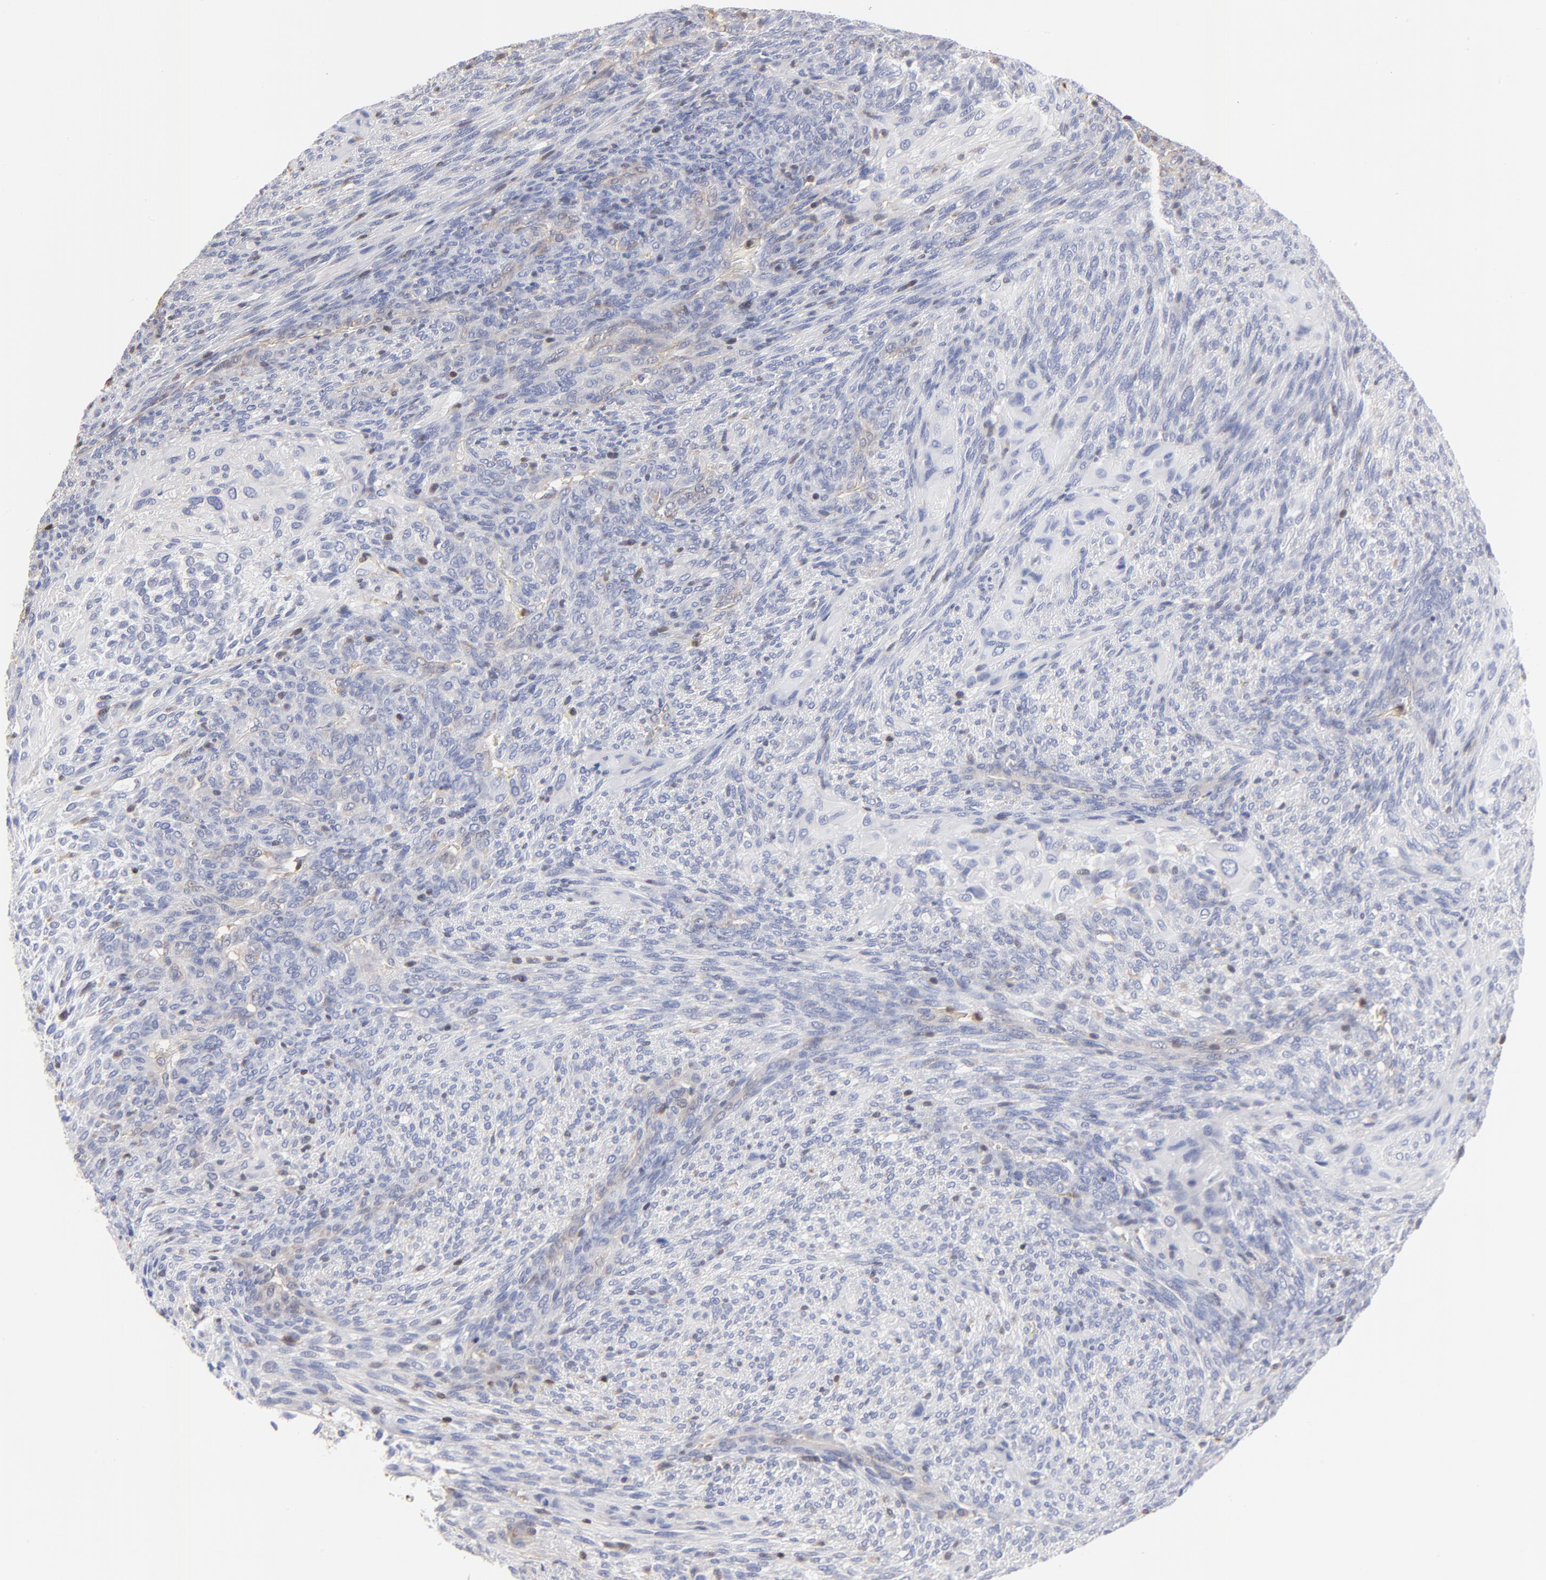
{"staining": {"intensity": "negative", "quantity": "none", "location": "none"}, "tissue": "glioma", "cell_type": "Tumor cells", "image_type": "cancer", "snomed": [{"axis": "morphology", "description": "Glioma, malignant, High grade"}, {"axis": "topography", "description": "Cerebral cortex"}], "caption": "Immunohistochemistry (IHC) of human glioma exhibits no expression in tumor cells. (Immunohistochemistry, brightfield microscopy, high magnification).", "gene": "TBXT", "patient": {"sex": "female", "age": 55}}